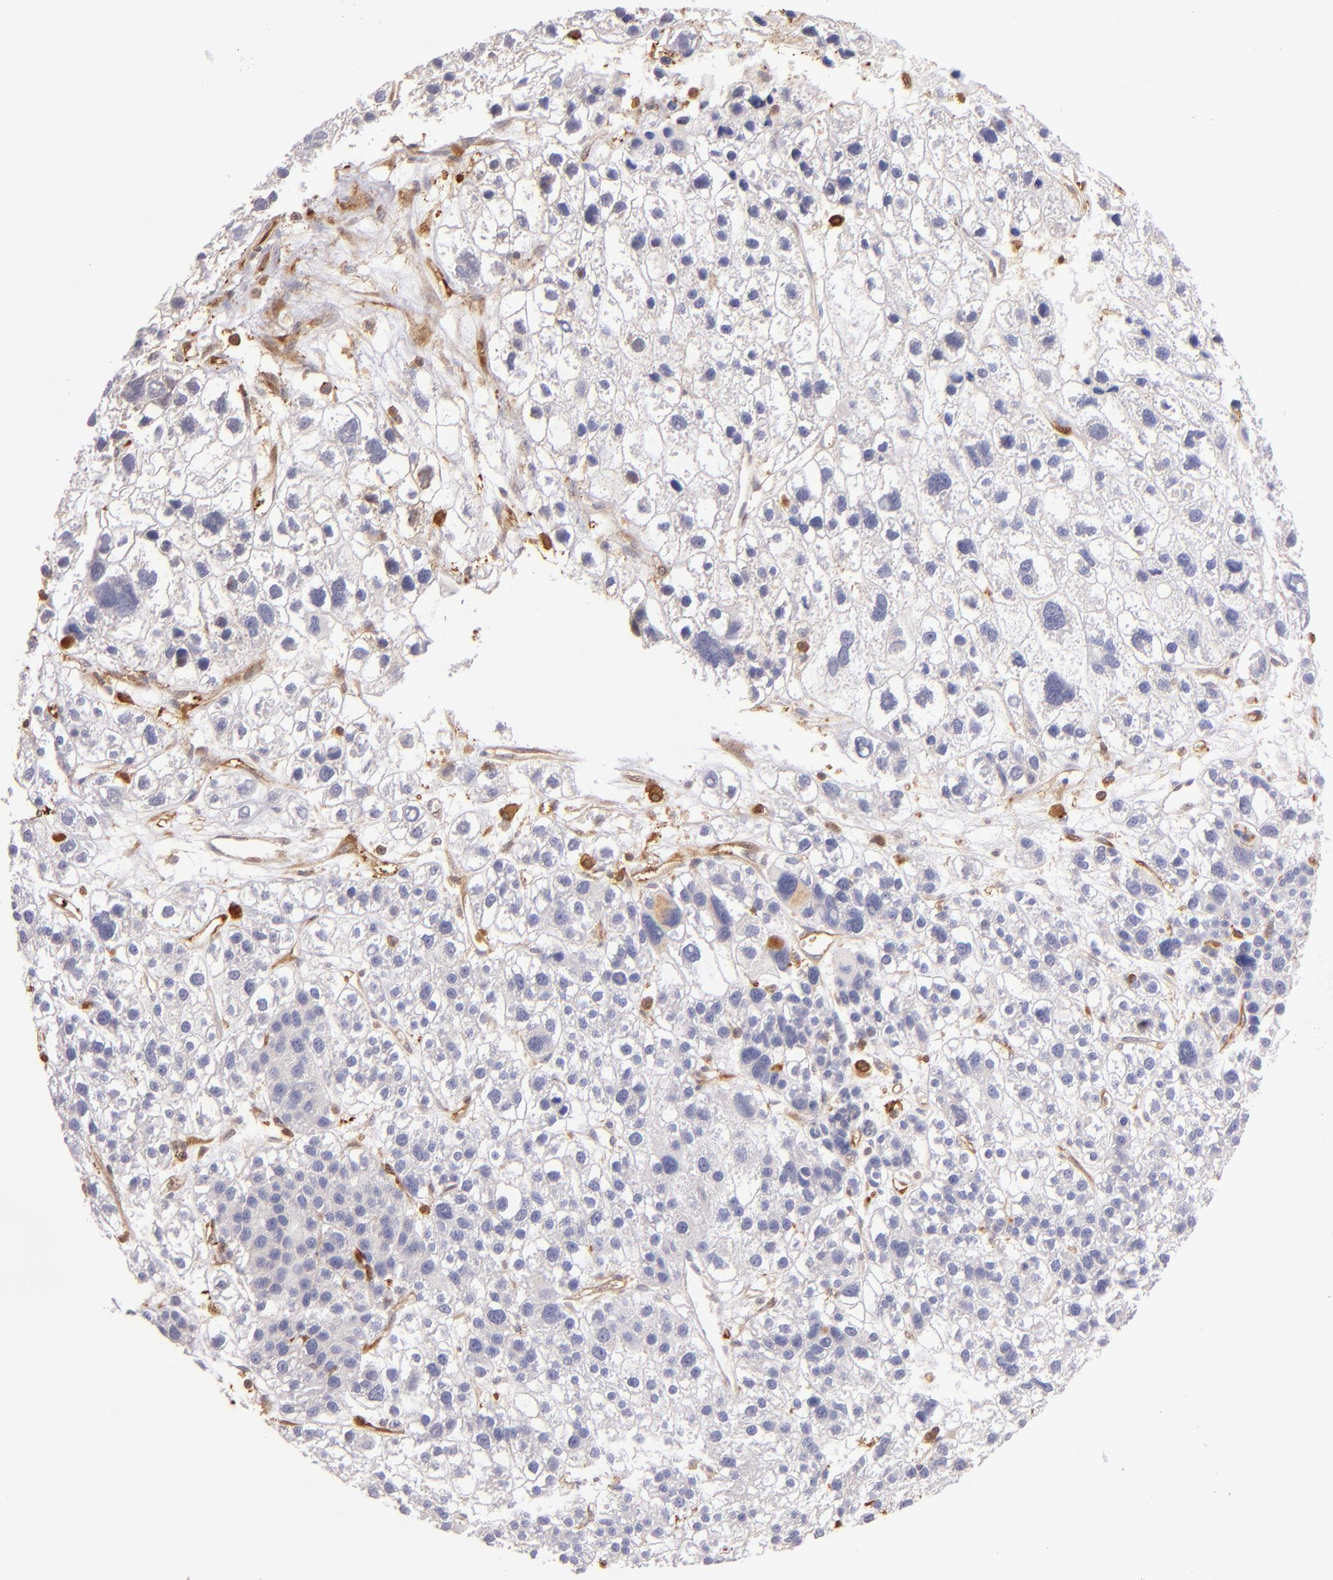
{"staining": {"intensity": "weak", "quantity": "25%-75%", "location": "cytoplasmic/membranous"}, "tissue": "liver cancer", "cell_type": "Tumor cells", "image_type": "cancer", "snomed": [{"axis": "morphology", "description": "Carcinoma, Hepatocellular, NOS"}, {"axis": "topography", "description": "Liver"}], "caption": "IHC image of liver hepatocellular carcinoma stained for a protein (brown), which shows low levels of weak cytoplasmic/membranous positivity in about 25%-75% of tumor cells.", "gene": "BTK", "patient": {"sex": "female", "age": 85}}